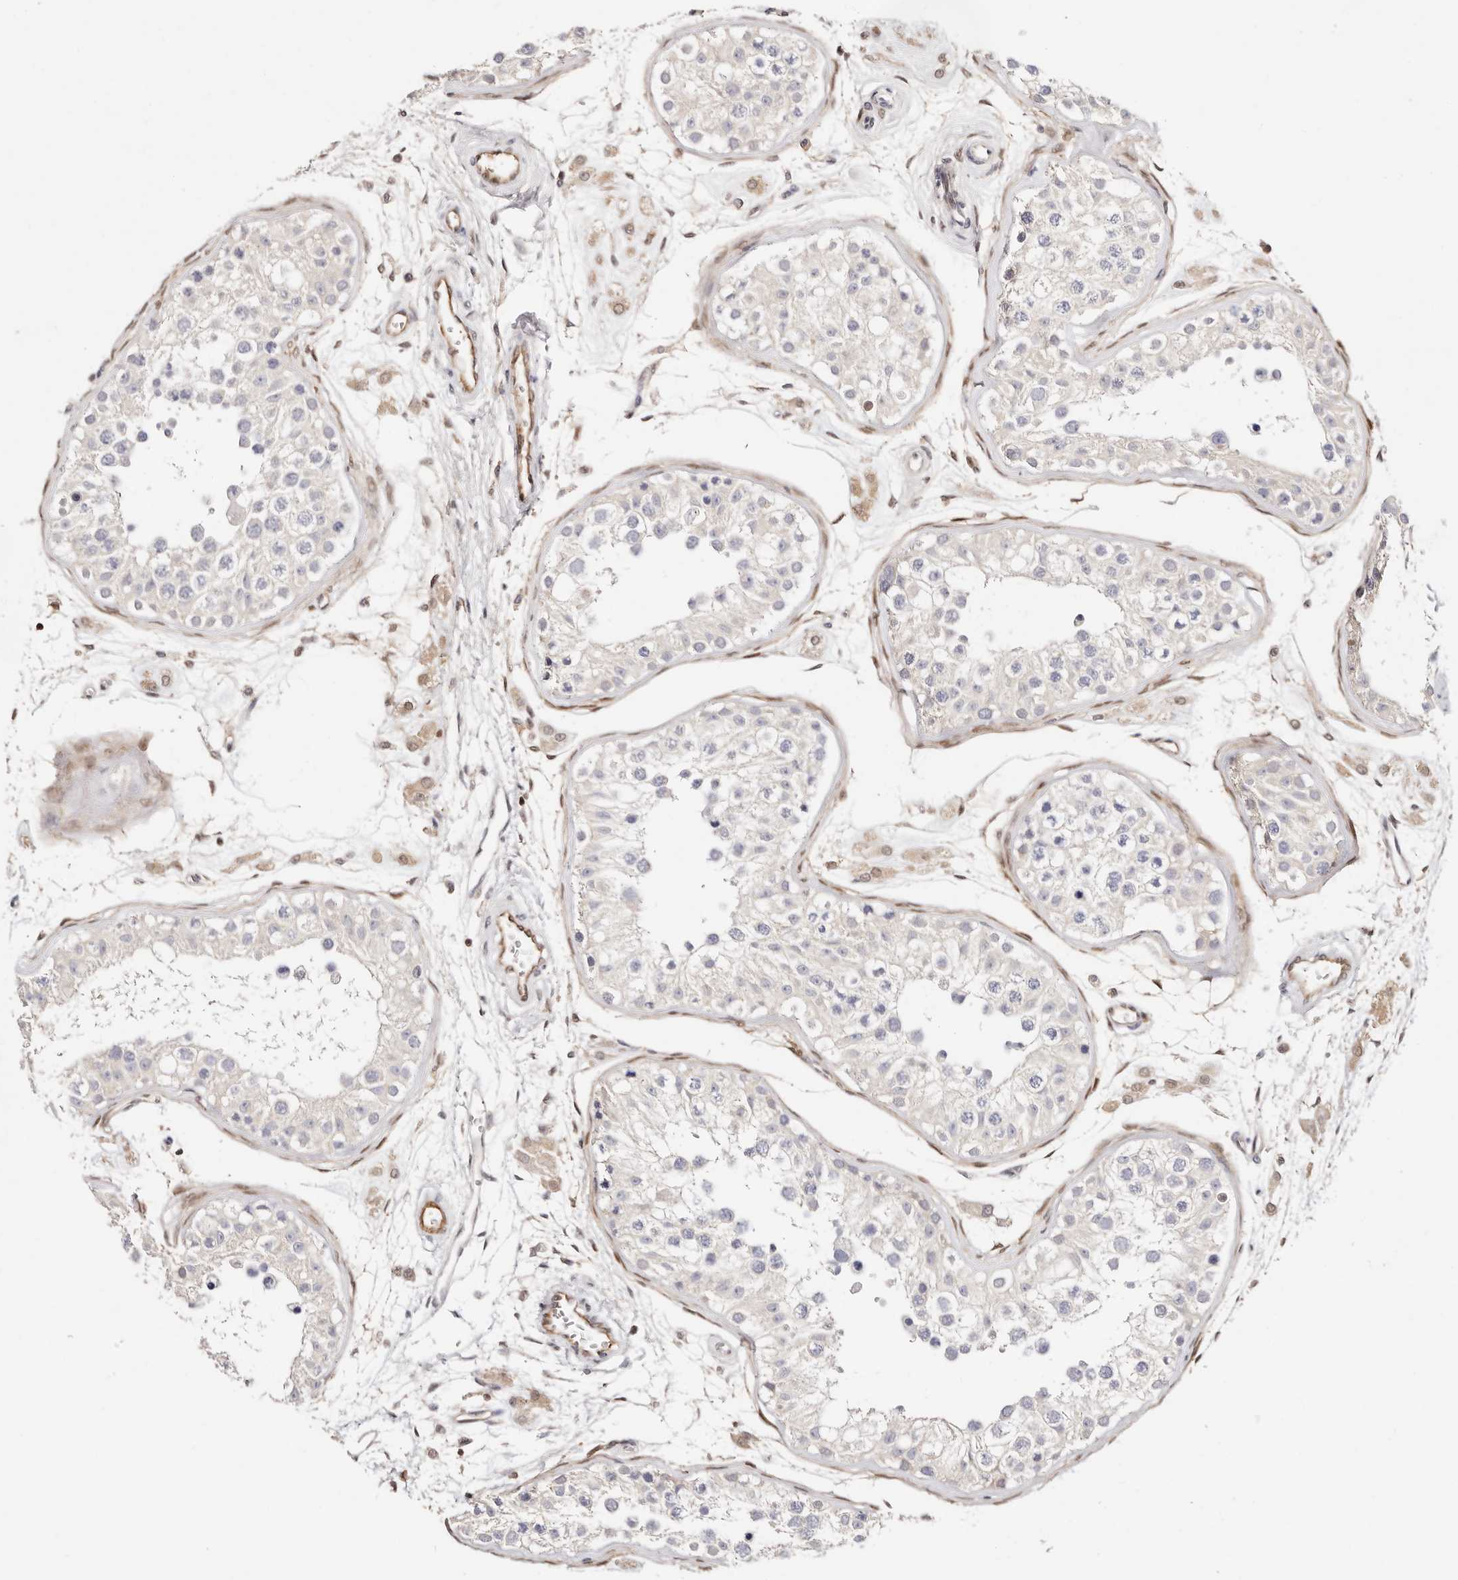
{"staining": {"intensity": "negative", "quantity": "none", "location": "none"}, "tissue": "testis", "cell_type": "Cells in seminiferous ducts", "image_type": "normal", "snomed": [{"axis": "morphology", "description": "Normal tissue, NOS"}, {"axis": "morphology", "description": "Adenocarcinoma, metastatic, NOS"}, {"axis": "topography", "description": "Testis"}], "caption": "An immunohistochemistry (IHC) photomicrograph of benign testis is shown. There is no staining in cells in seminiferous ducts of testis. The staining was performed using DAB to visualize the protein expression in brown, while the nuclei were stained in blue with hematoxylin (Magnification: 20x).", "gene": "STAT5A", "patient": {"sex": "male", "age": 26}}